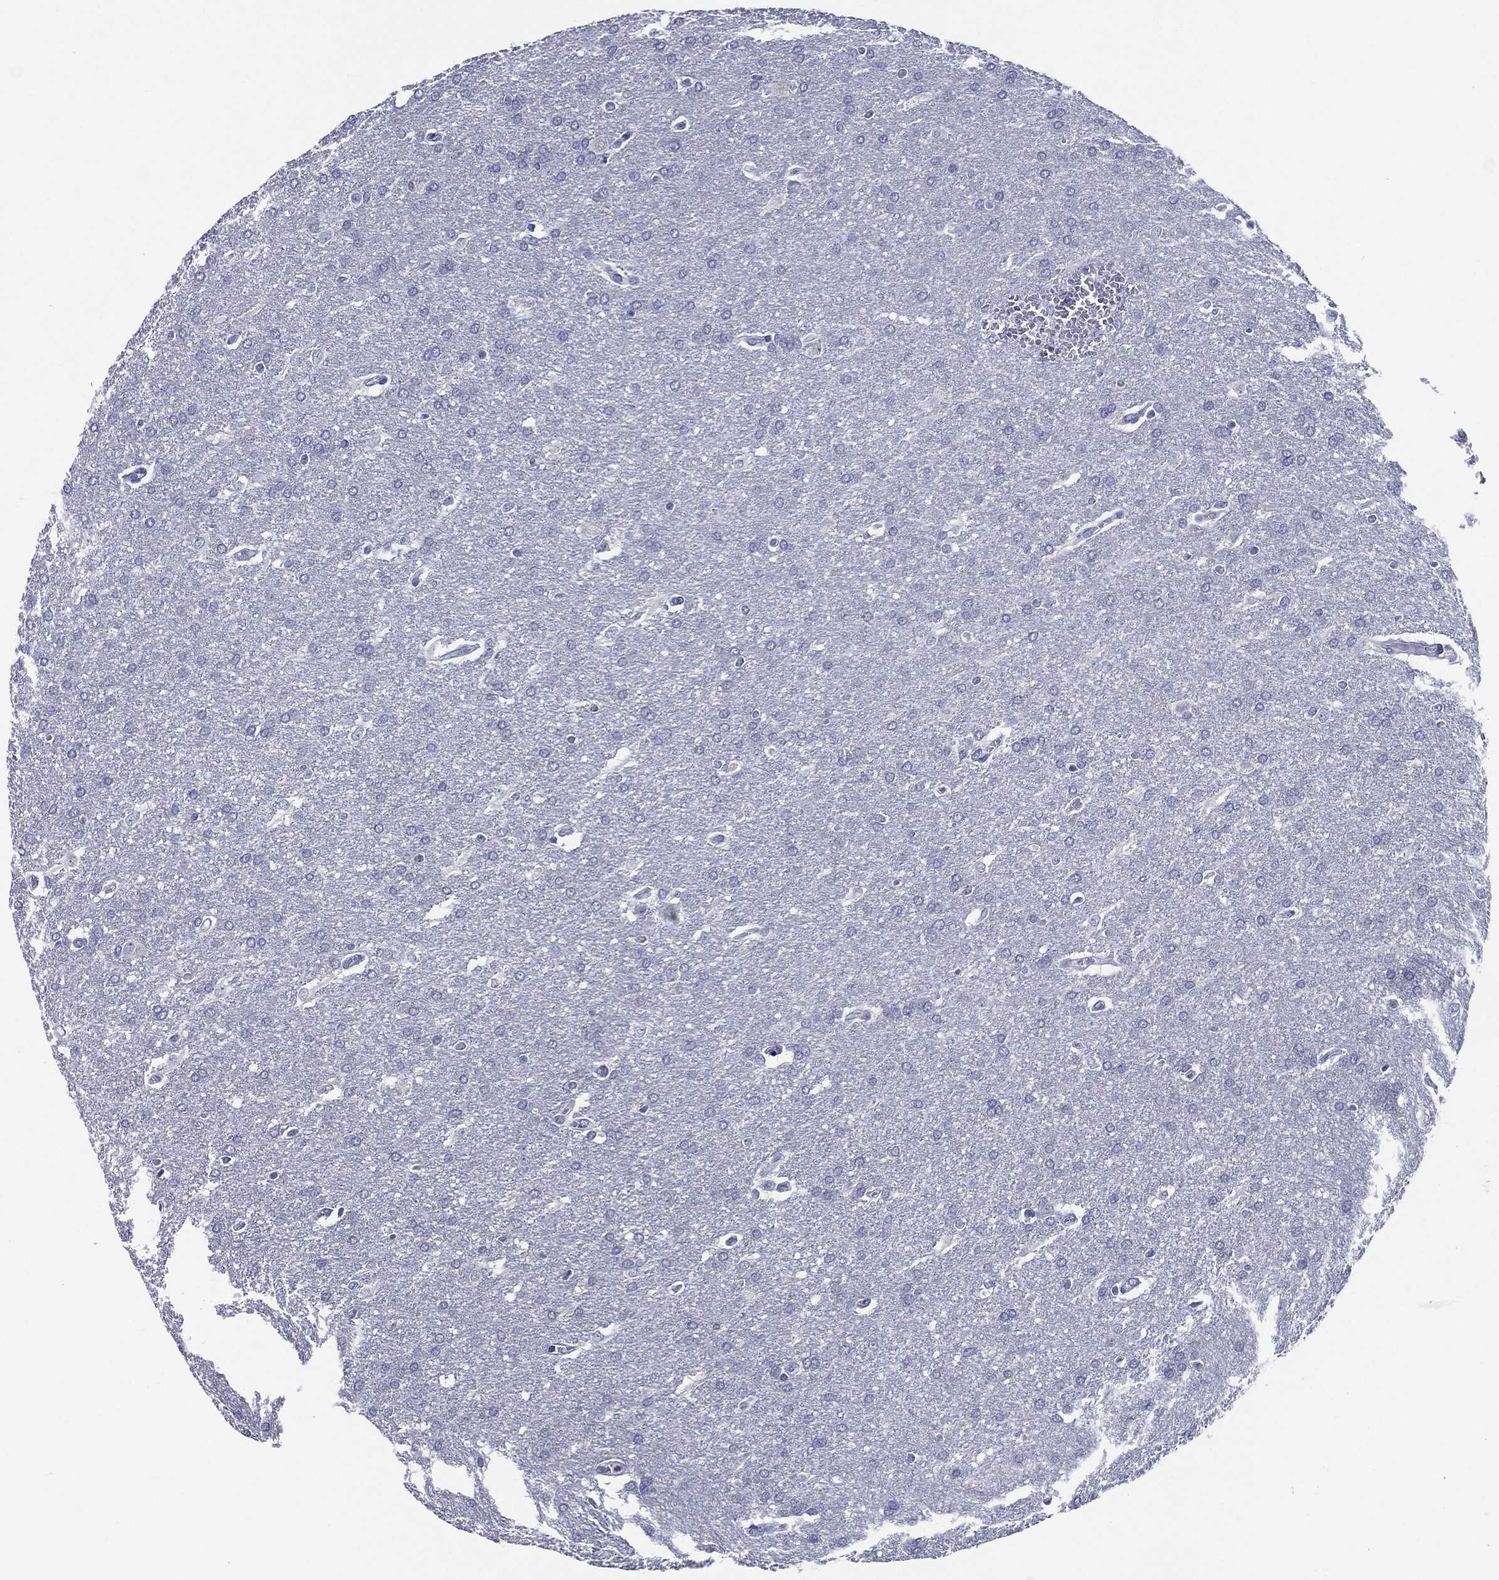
{"staining": {"intensity": "negative", "quantity": "none", "location": "none"}, "tissue": "glioma", "cell_type": "Tumor cells", "image_type": "cancer", "snomed": [{"axis": "morphology", "description": "Glioma, malignant, Low grade"}, {"axis": "topography", "description": "Brain"}], "caption": "Immunohistochemical staining of malignant glioma (low-grade) shows no significant expression in tumor cells.", "gene": "TFAP2A", "patient": {"sex": "female", "age": 32}}